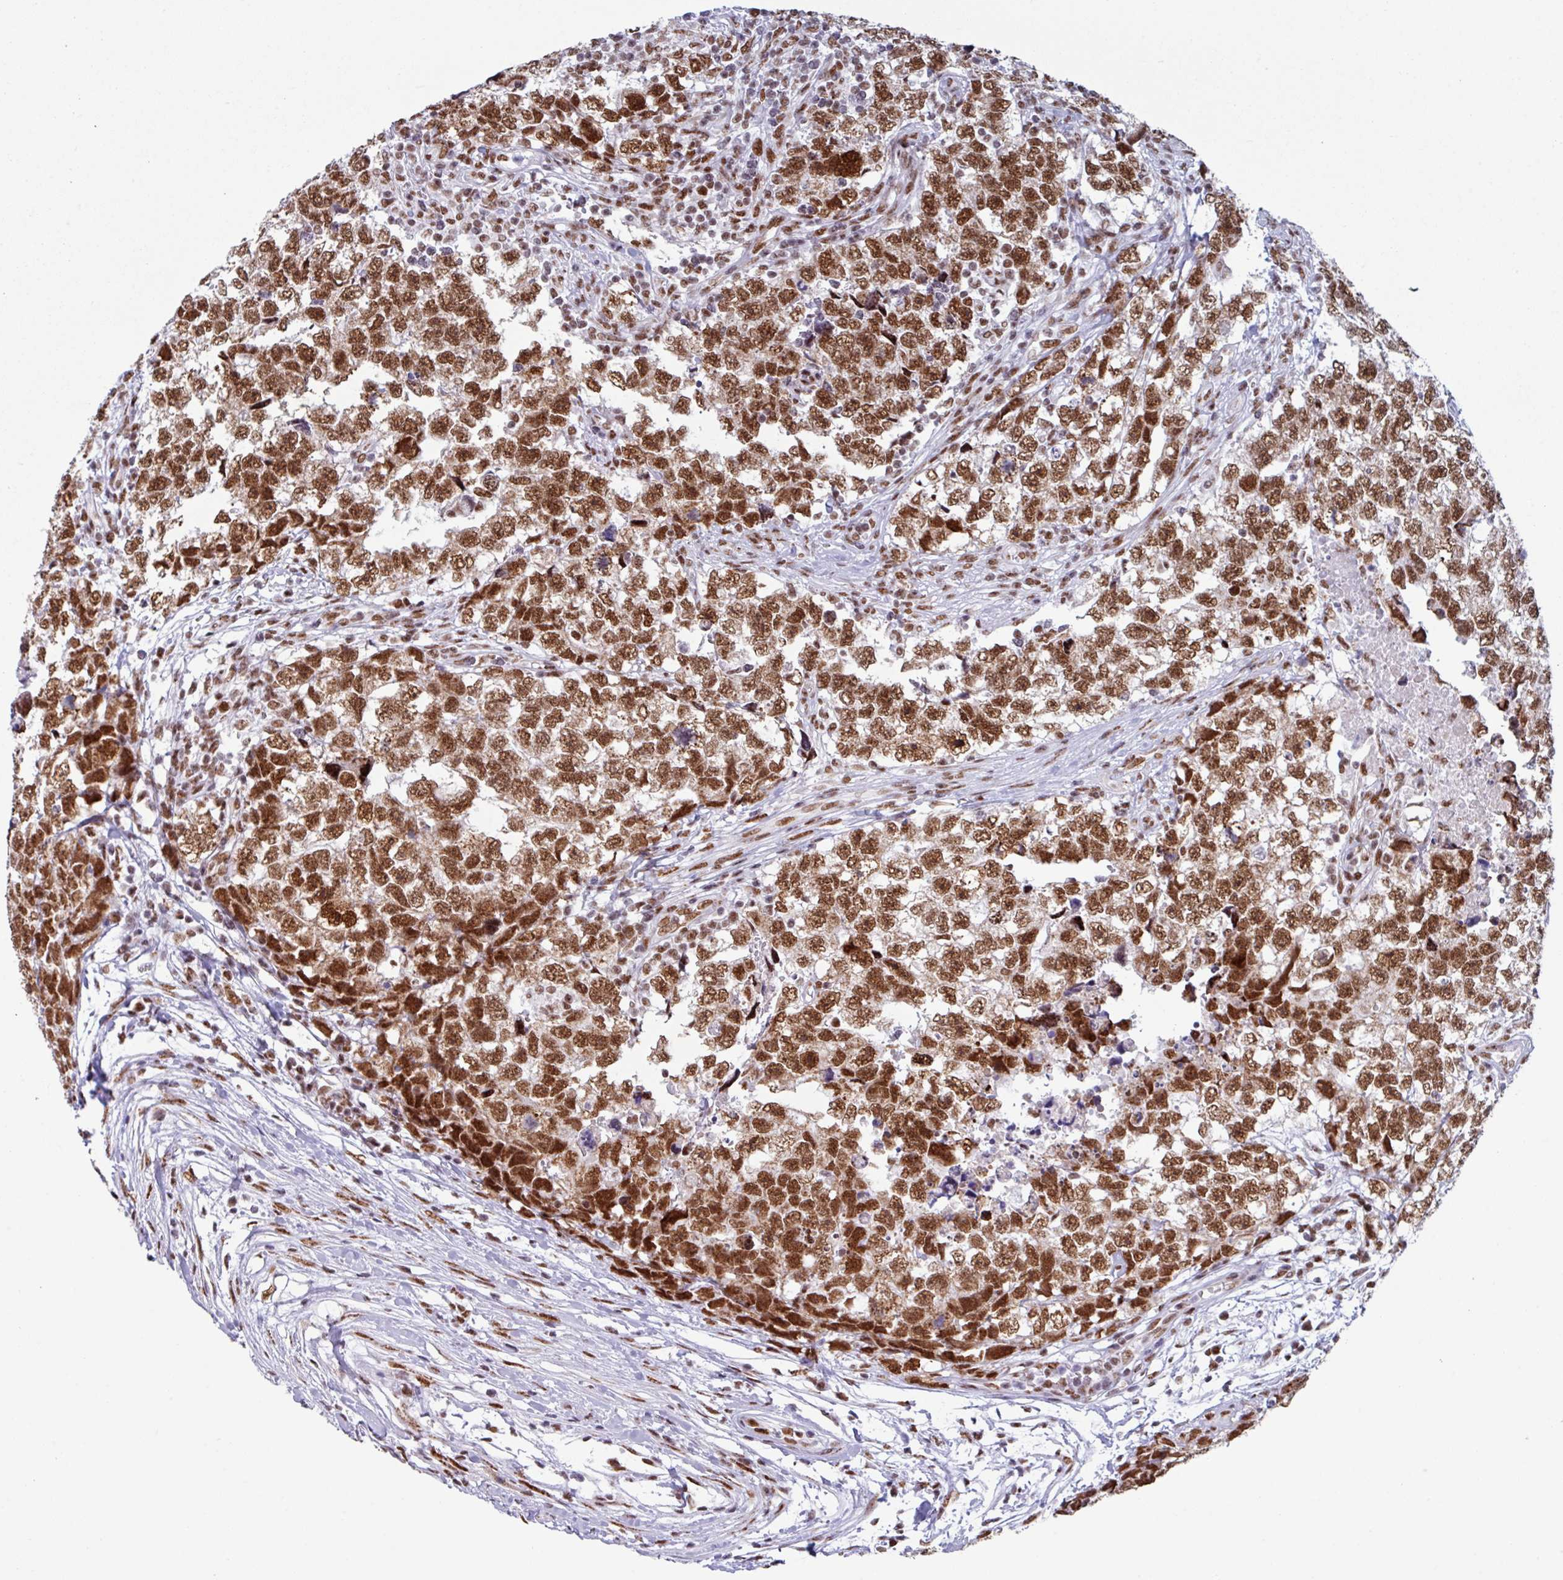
{"staining": {"intensity": "strong", "quantity": ">75%", "location": "nuclear"}, "tissue": "testis cancer", "cell_type": "Tumor cells", "image_type": "cancer", "snomed": [{"axis": "morphology", "description": "Carcinoma, Embryonal, NOS"}, {"axis": "topography", "description": "Testis"}], "caption": "Human testis cancer (embryonal carcinoma) stained with a brown dye demonstrates strong nuclear positive positivity in about >75% of tumor cells.", "gene": "PUF60", "patient": {"sex": "male", "age": 22}}